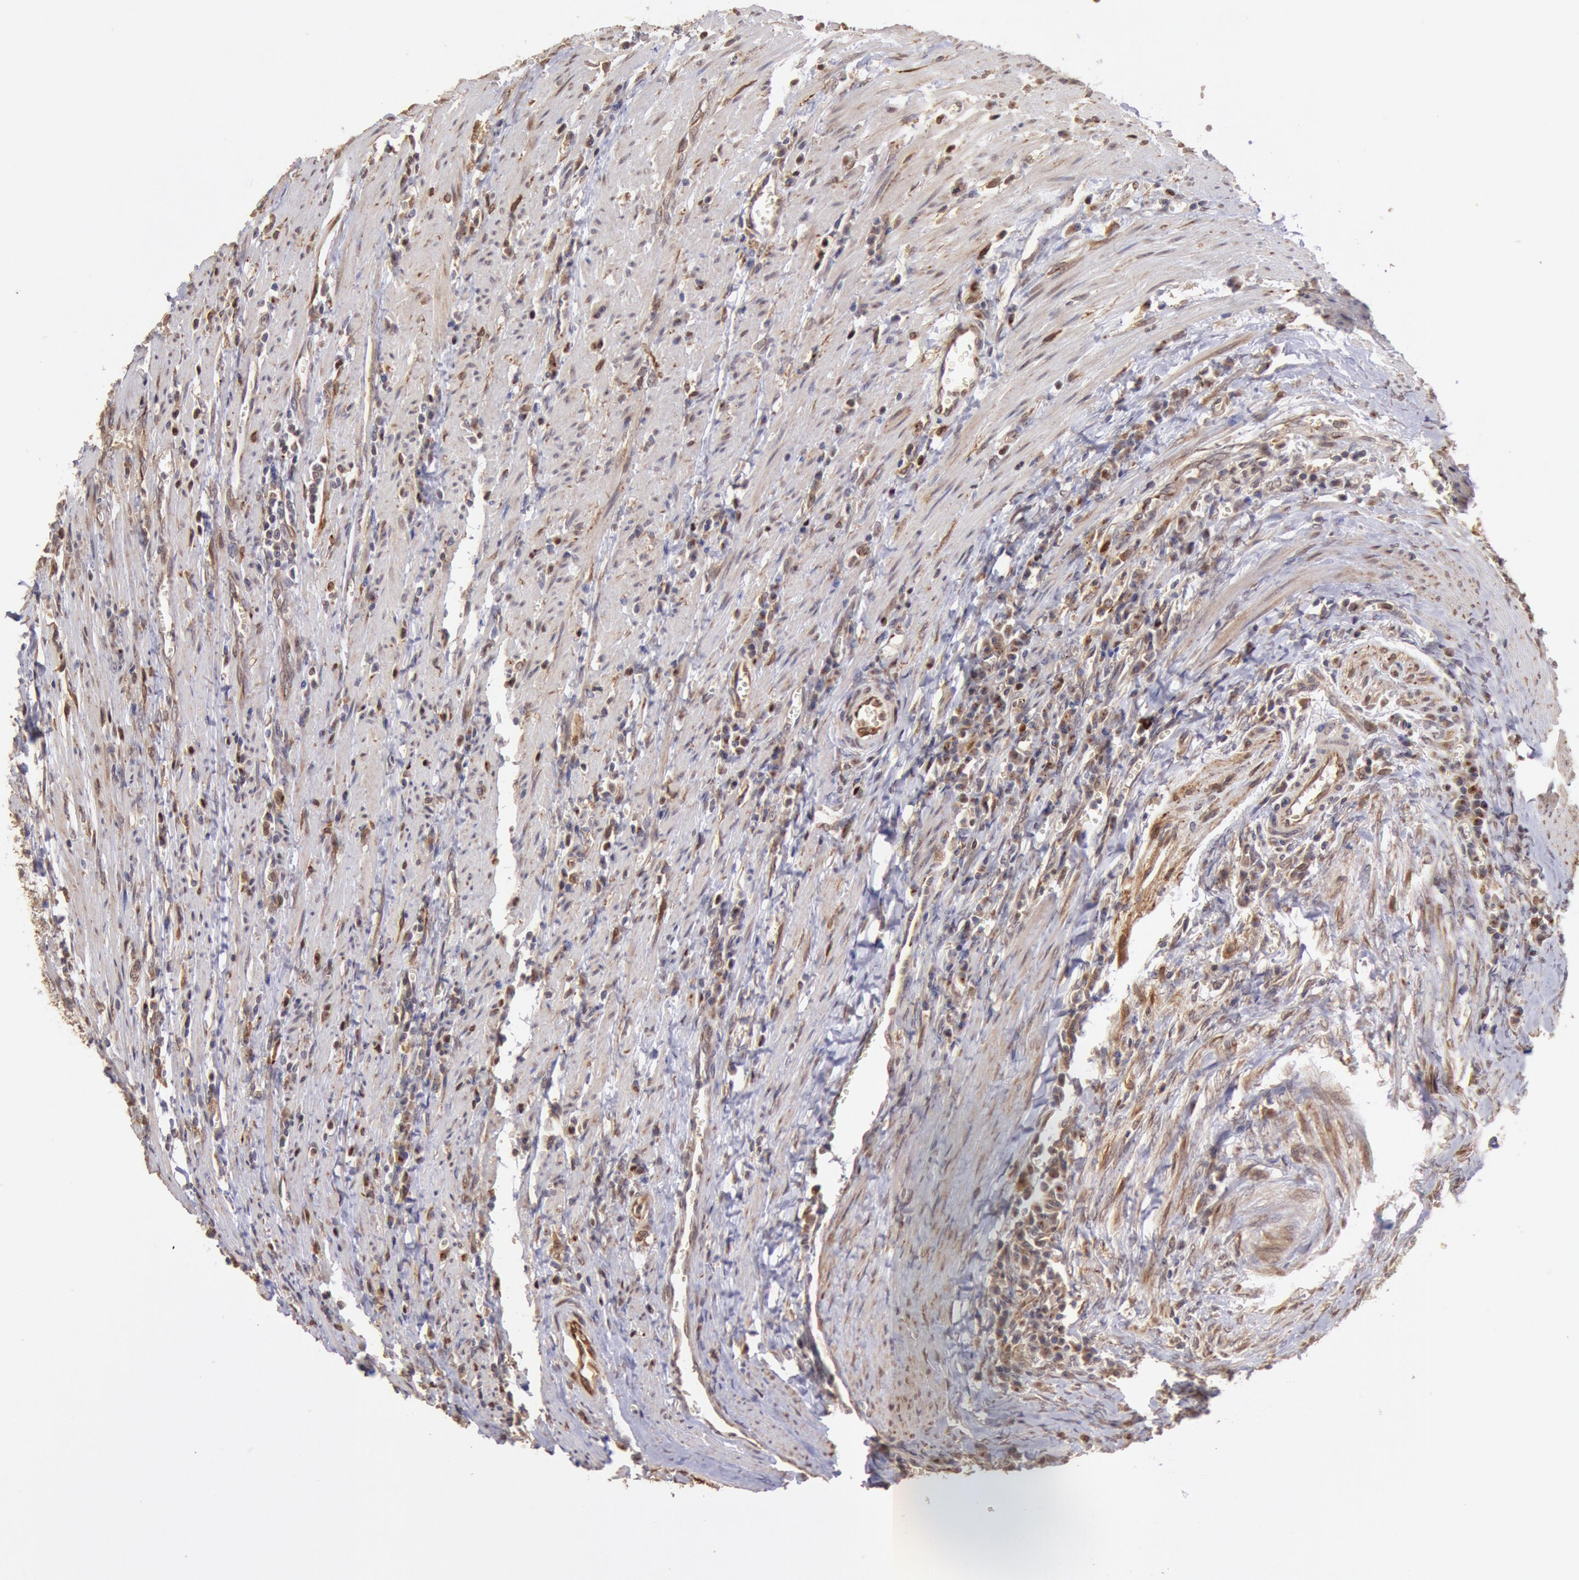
{"staining": {"intensity": "strong", "quantity": ">75%", "location": "cytoplasmic/membranous,nuclear"}, "tissue": "colorectal cancer", "cell_type": "Tumor cells", "image_type": "cancer", "snomed": [{"axis": "morphology", "description": "Adenocarcinoma, NOS"}, {"axis": "topography", "description": "Colon"}], "caption": "Adenocarcinoma (colorectal) stained with a protein marker displays strong staining in tumor cells.", "gene": "COMT", "patient": {"sex": "male", "age": 72}}